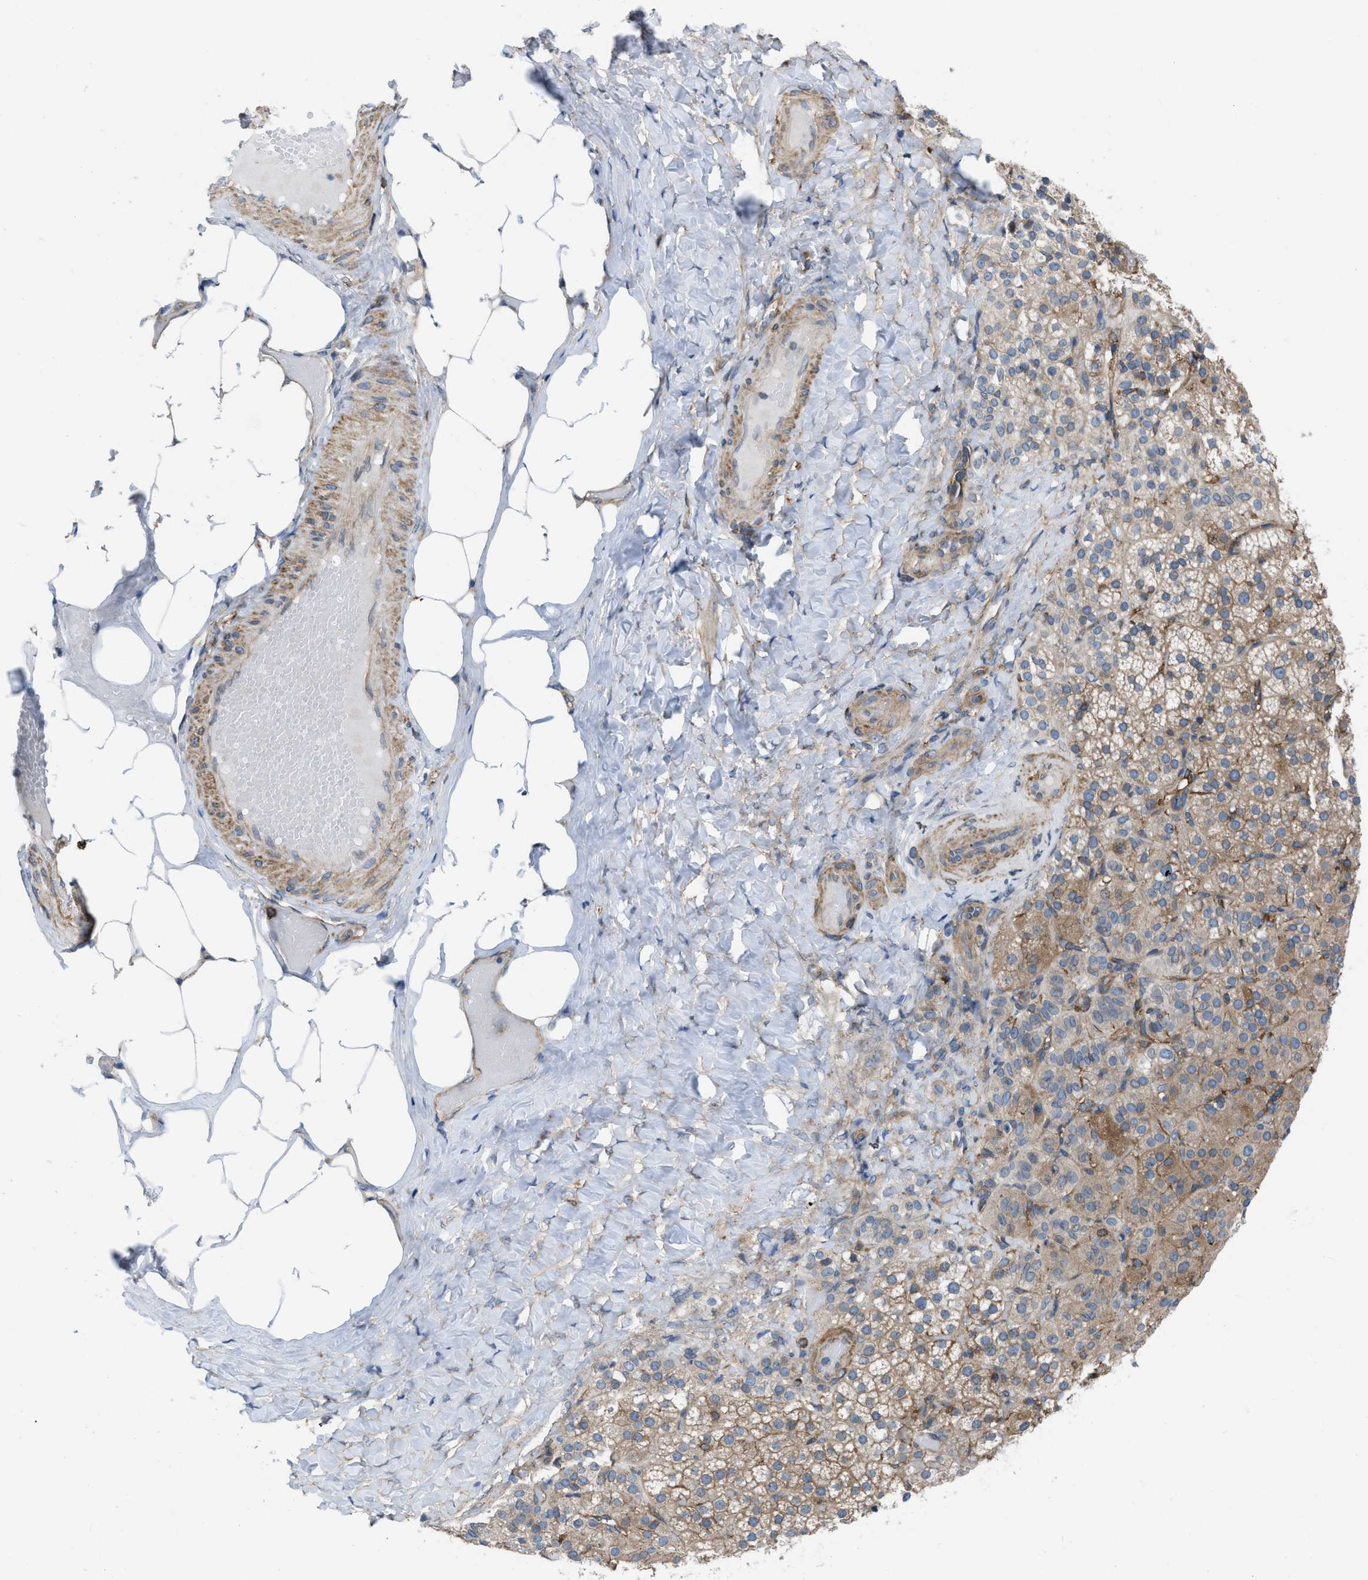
{"staining": {"intensity": "moderate", "quantity": ">75%", "location": "cytoplasmic/membranous"}, "tissue": "adrenal gland", "cell_type": "Glandular cells", "image_type": "normal", "snomed": [{"axis": "morphology", "description": "Normal tissue, NOS"}, {"axis": "topography", "description": "Adrenal gland"}], "caption": "IHC image of benign adrenal gland stained for a protein (brown), which demonstrates medium levels of moderate cytoplasmic/membranous expression in approximately >75% of glandular cells.", "gene": "MYO18A", "patient": {"sex": "female", "age": 59}}